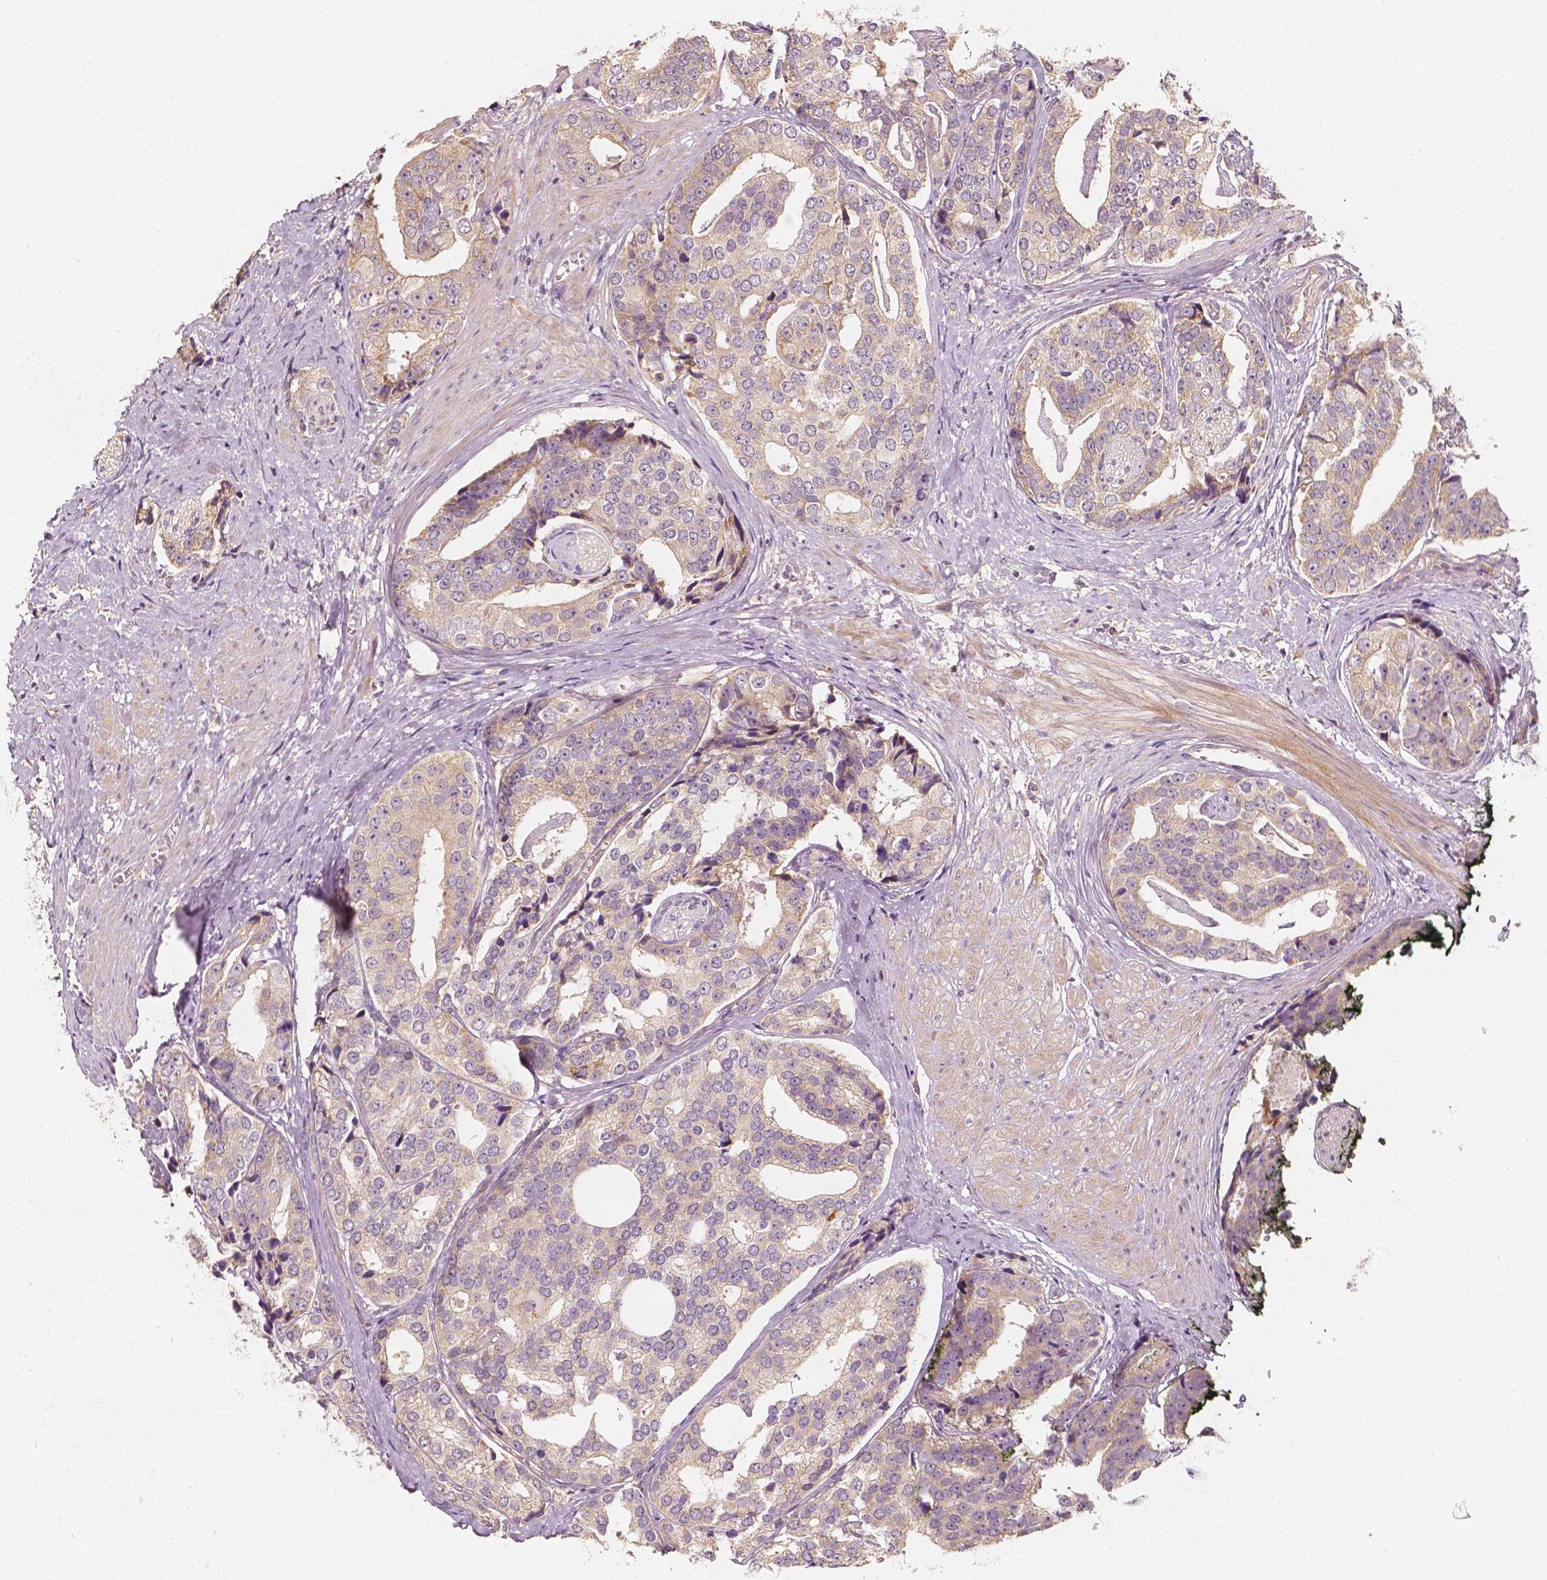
{"staining": {"intensity": "weak", "quantity": "<25%", "location": "cytoplasmic/membranous"}, "tissue": "prostate cancer", "cell_type": "Tumor cells", "image_type": "cancer", "snomed": [{"axis": "morphology", "description": "Adenocarcinoma, High grade"}, {"axis": "topography", "description": "Prostate"}], "caption": "The immunohistochemistry (IHC) histopathology image has no significant positivity in tumor cells of prostate cancer tissue.", "gene": "SHPK", "patient": {"sex": "male", "age": 71}}